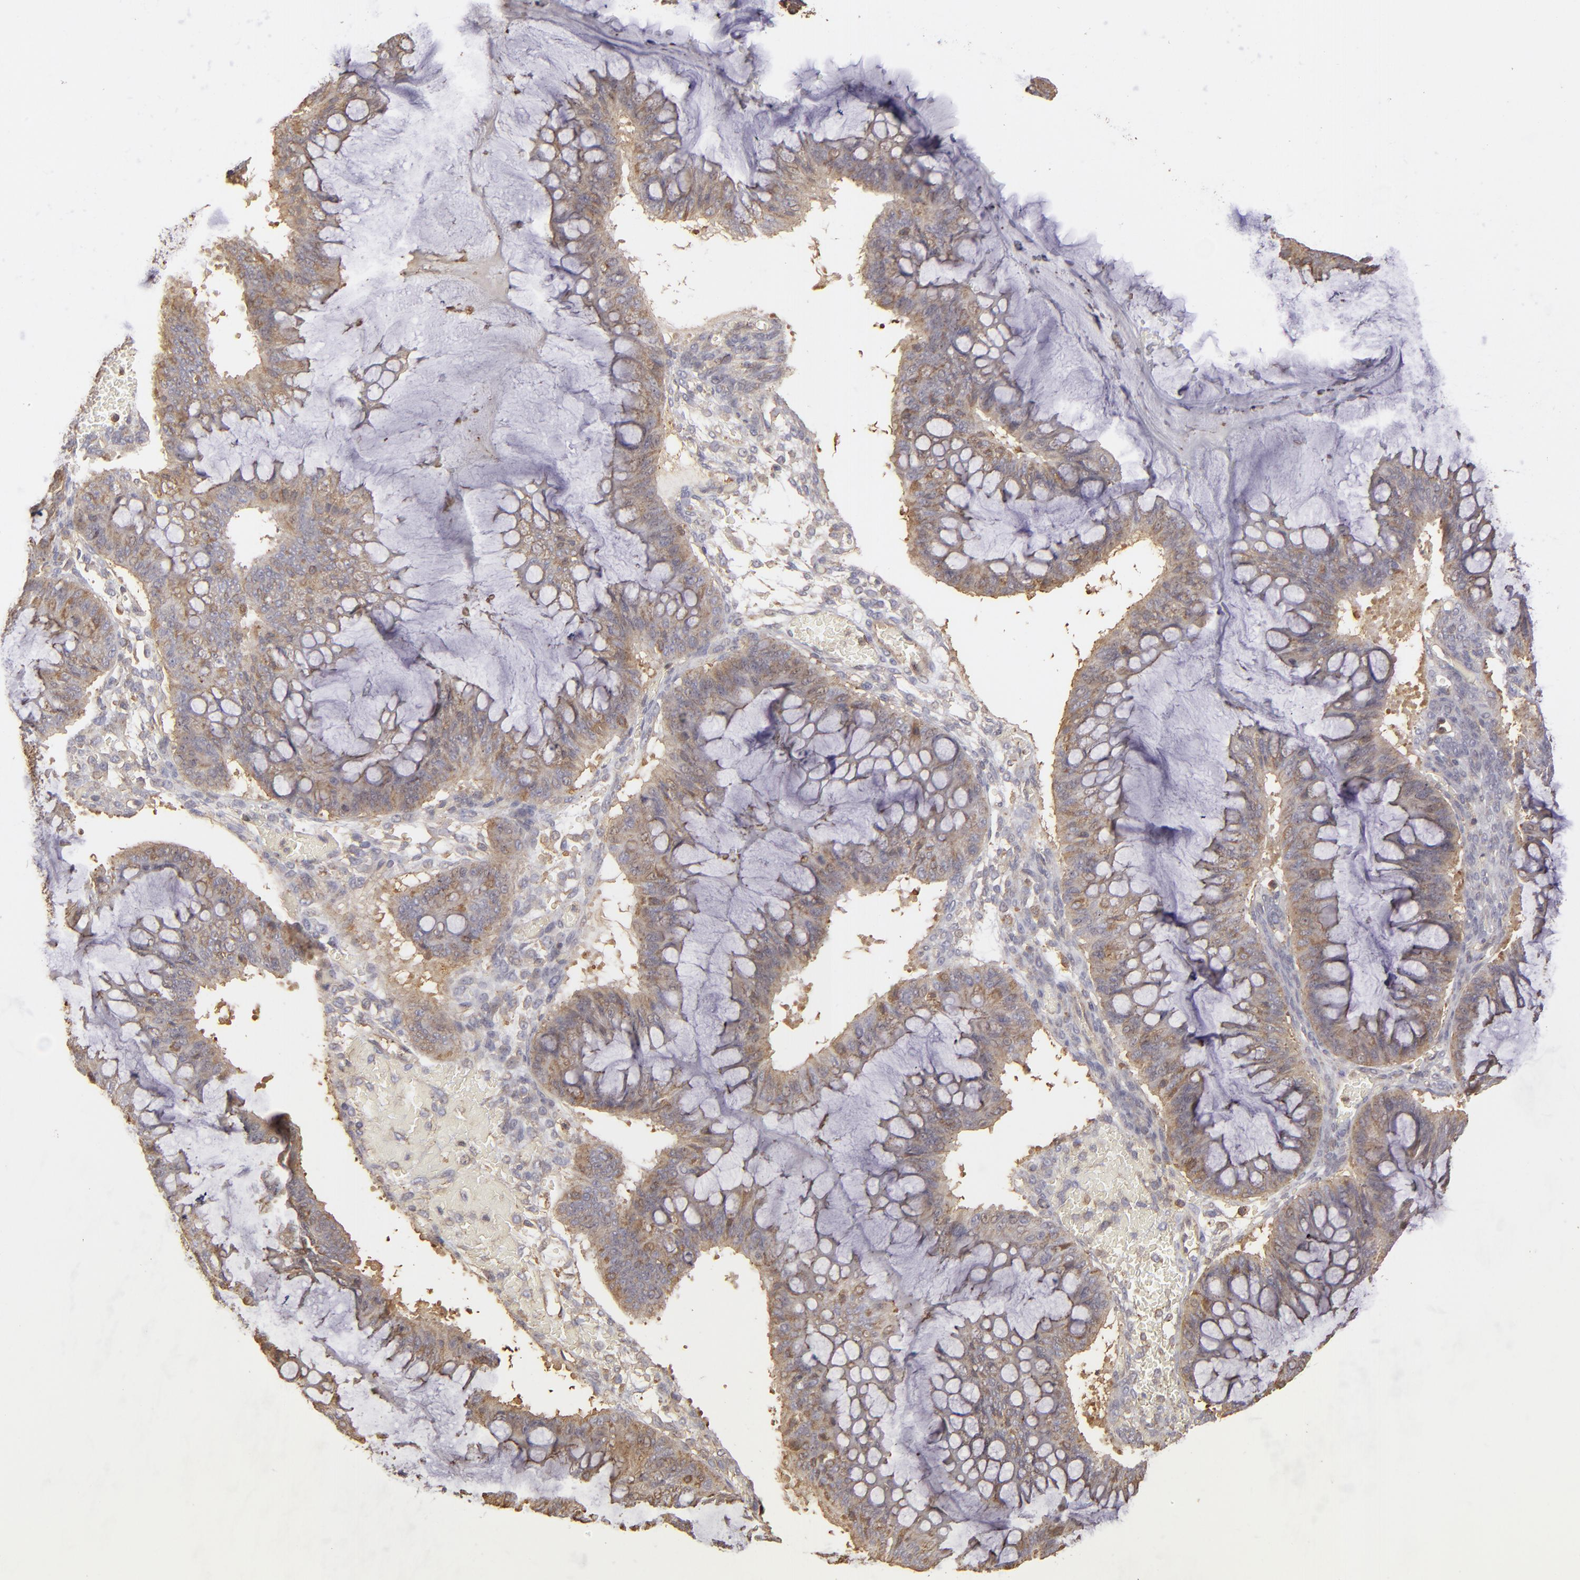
{"staining": {"intensity": "moderate", "quantity": ">75%", "location": "cytoplasmic/membranous"}, "tissue": "ovarian cancer", "cell_type": "Tumor cells", "image_type": "cancer", "snomed": [{"axis": "morphology", "description": "Cystadenocarcinoma, mucinous, NOS"}, {"axis": "topography", "description": "Ovary"}], "caption": "Immunohistochemical staining of mucinous cystadenocarcinoma (ovarian) reveals medium levels of moderate cytoplasmic/membranous protein expression in approximately >75% of tumor cells. (Brightfield microscopy of DAB IHC at high magnification).", "gene": "ACTB", "patient": {"sex": "female", "age": 73}}